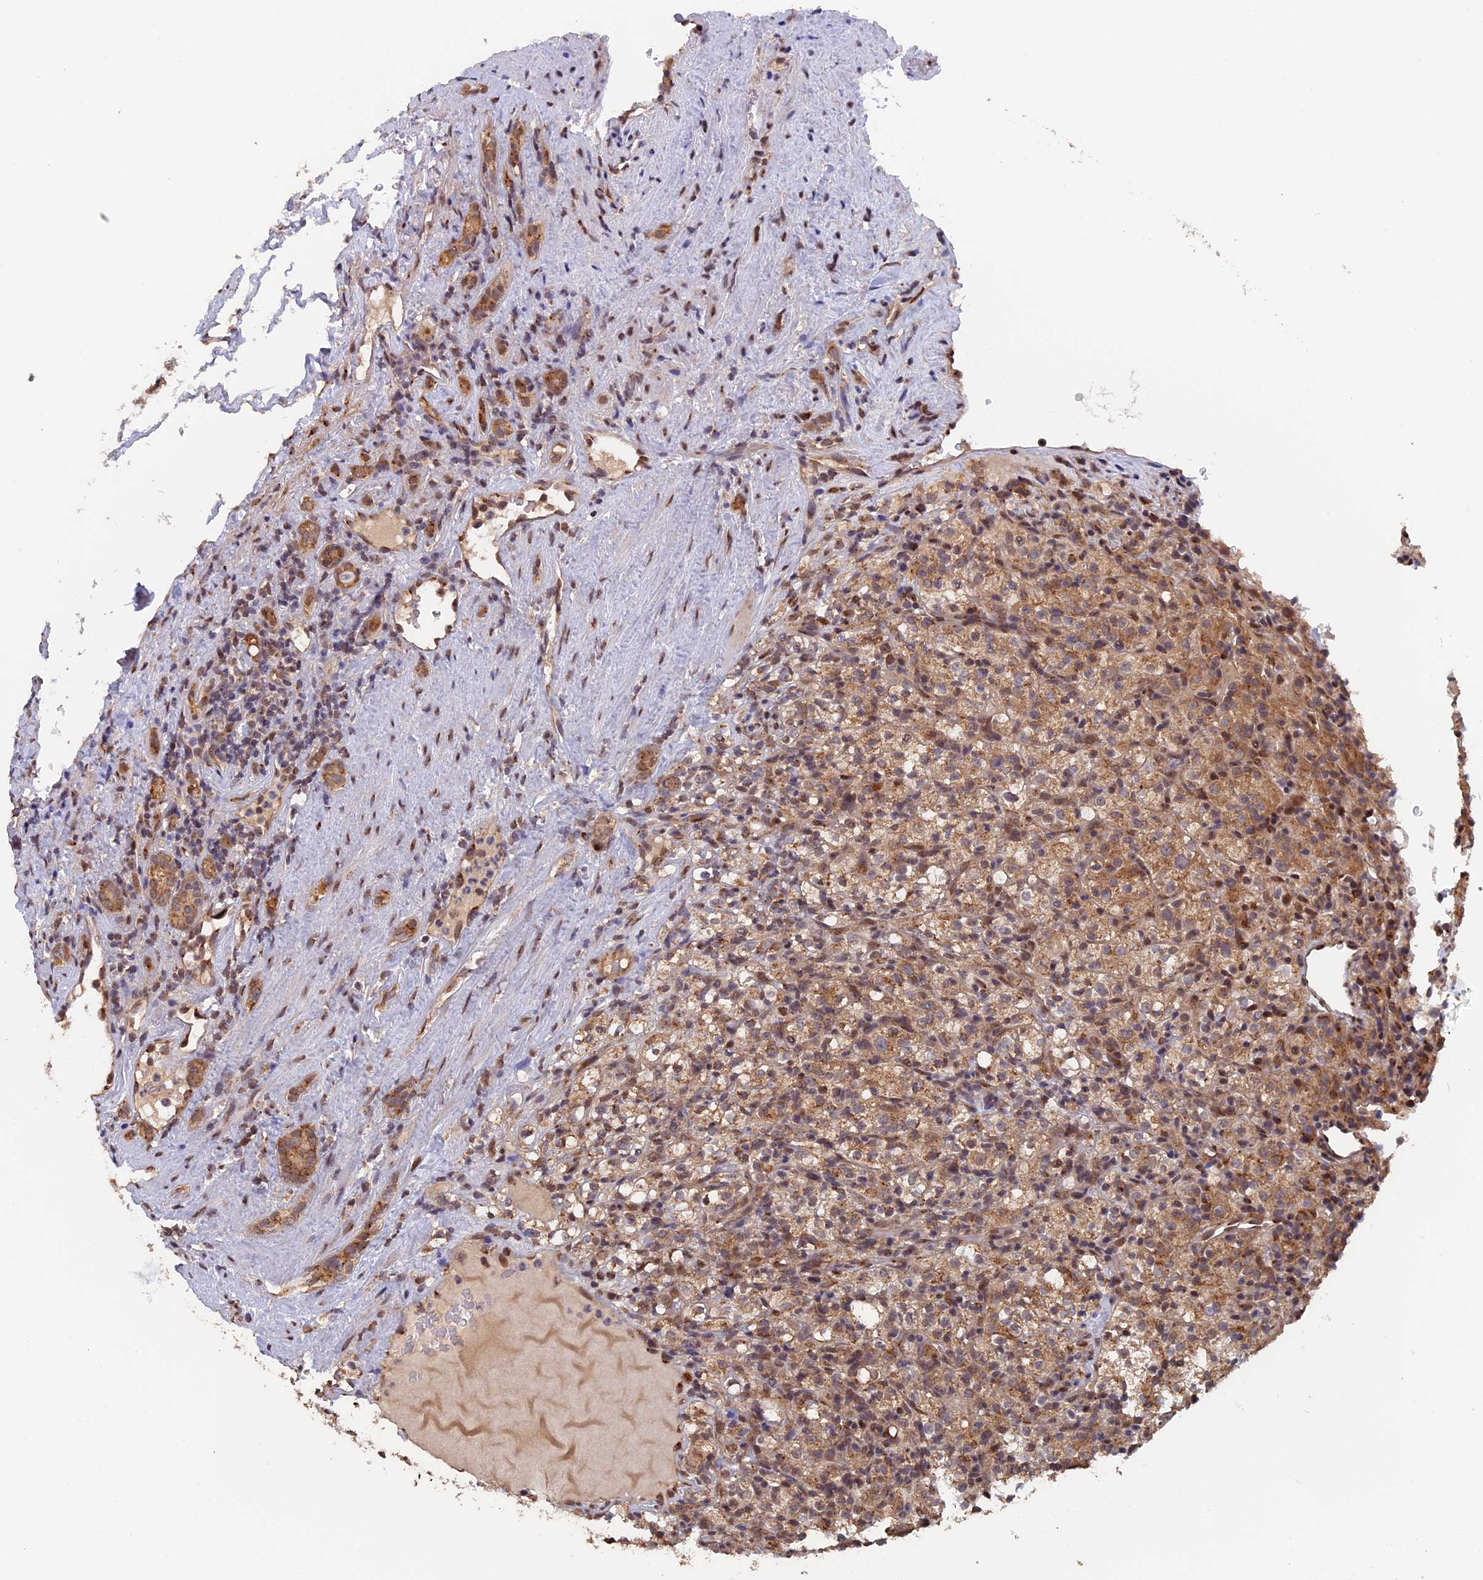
{"staining": {"intensity": "moderate", "quantity": ">75%", "location": "cytoplasmic/membranous,nuclear"}, "tissue": "renal cancer", "cell_type": "Tumor cells", "image_type": "cancer", "snomed": [{"axis": "morphology", "description": "Normal tissue, NOS"}, {"axis": "morphology", "description": "Adenocarcinoma, NOS"}, {"axis": "topography", "description": "Kidney"}], "caption": "Immunohistochemistry (IHC) staining of renal adenocarcinoma, which shows medium levels of moderate cytoplasmic/membranous and nuclear expression in approximately >75% of tumor cells indicating moderate cytoplasmic/membranous and nuclear protein expression. The staining was performed using DAB (brown) for protein detection and nuclei were counterstained in hematoxylin (blue).", "gene": "PIGQ", "patient": {"sex": "female", "age": 72}}